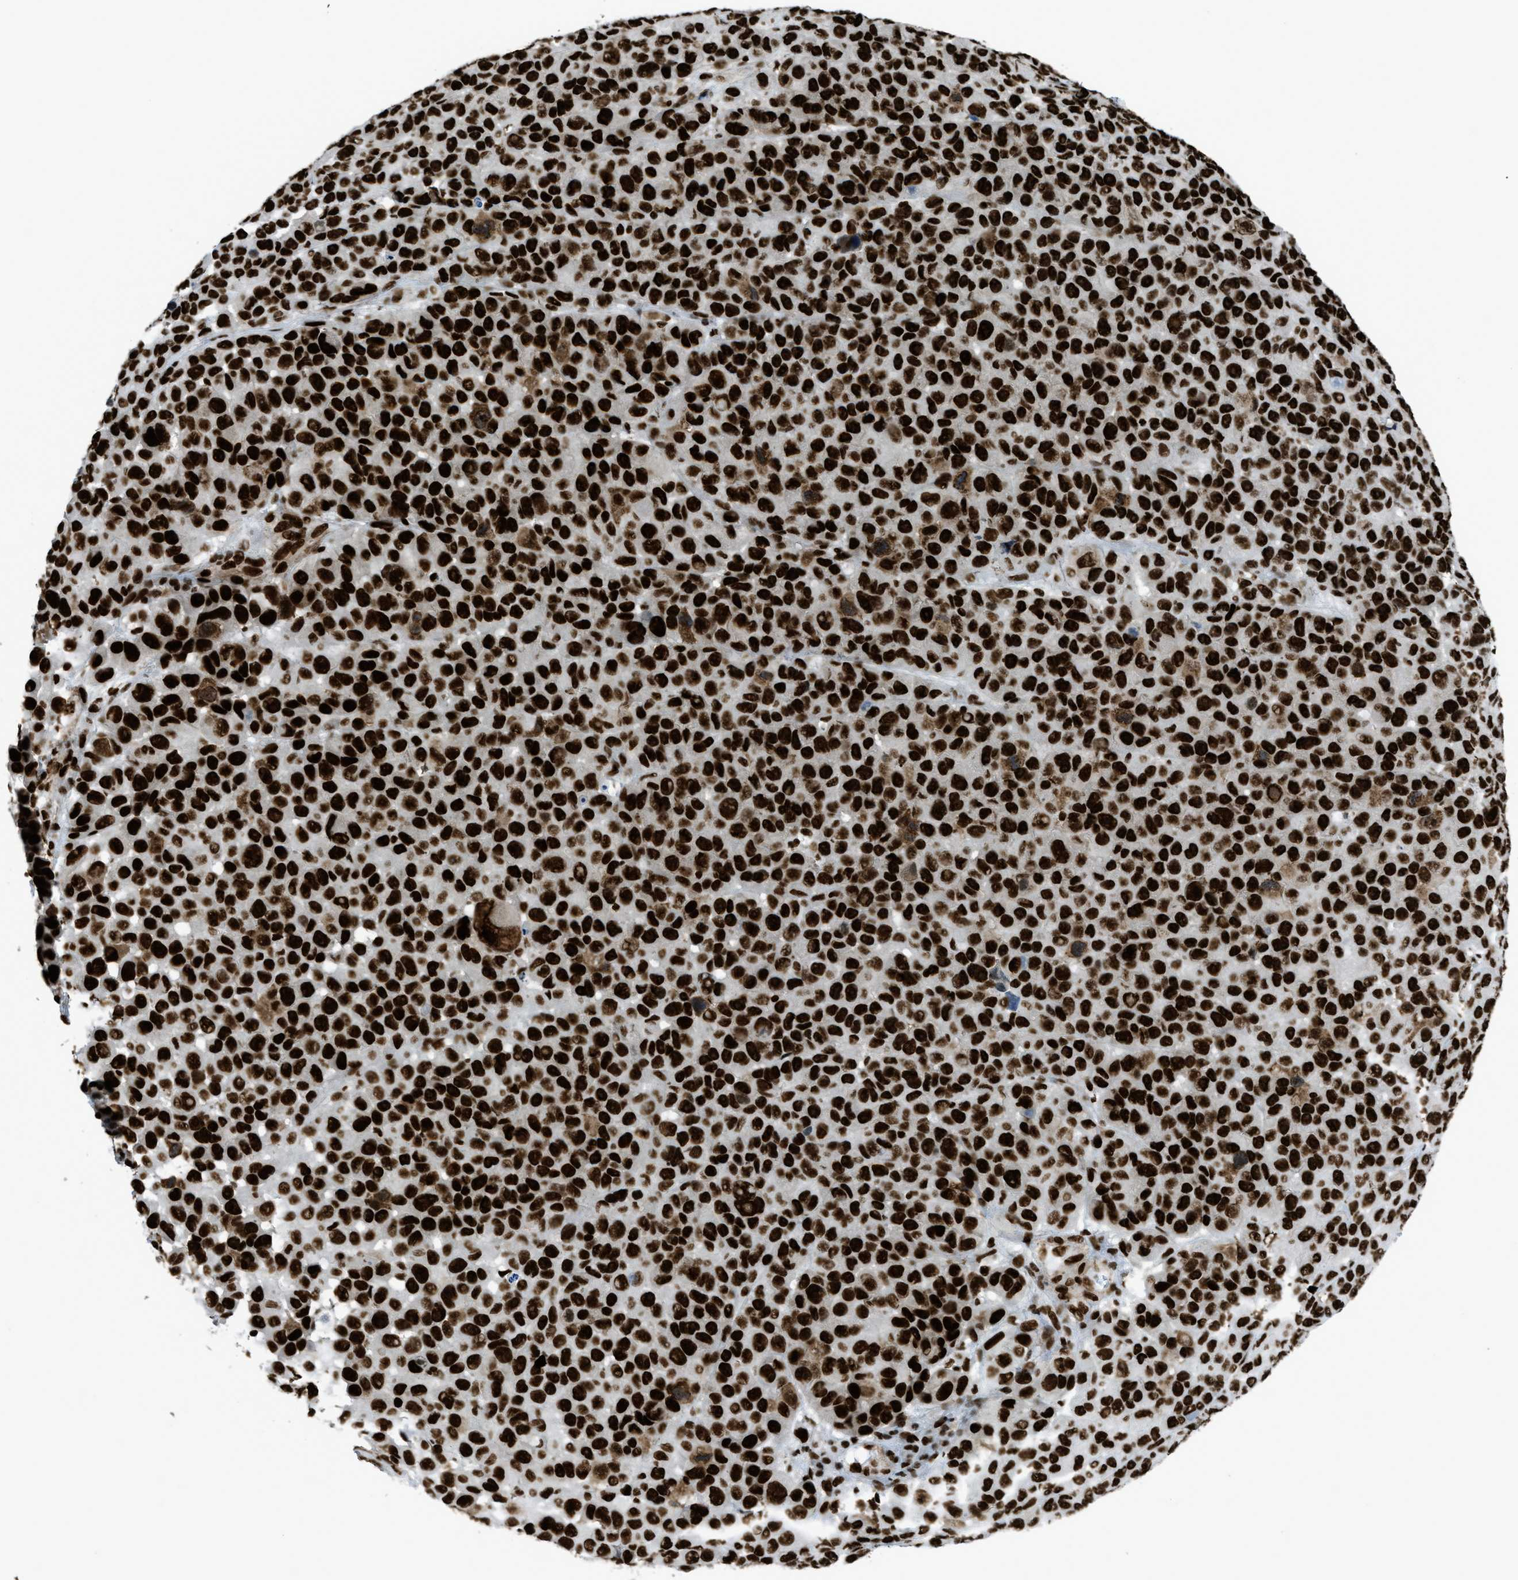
{"staining": {"intensity": "strong", "quantity": ">75%", "location": "nuclear"}, "tissue": "melanoma", "cell_type": "Tumor cells", "image_type": "cancer", "snomed": [{"axis": "morphology", "description": "Malignant melanoma, NOS"}, {"axis": "topography", "description": "Skin"}], "caption": "Immunohistochemistry (IHC) (DAB (3,3'-diaminobenzidine)) staining of malignant melanoma shows strong nuclear protein staining in about >75% of tumor cells.", "gene": "ZNF207", "patient": {"sex": "male", "age": 53}}